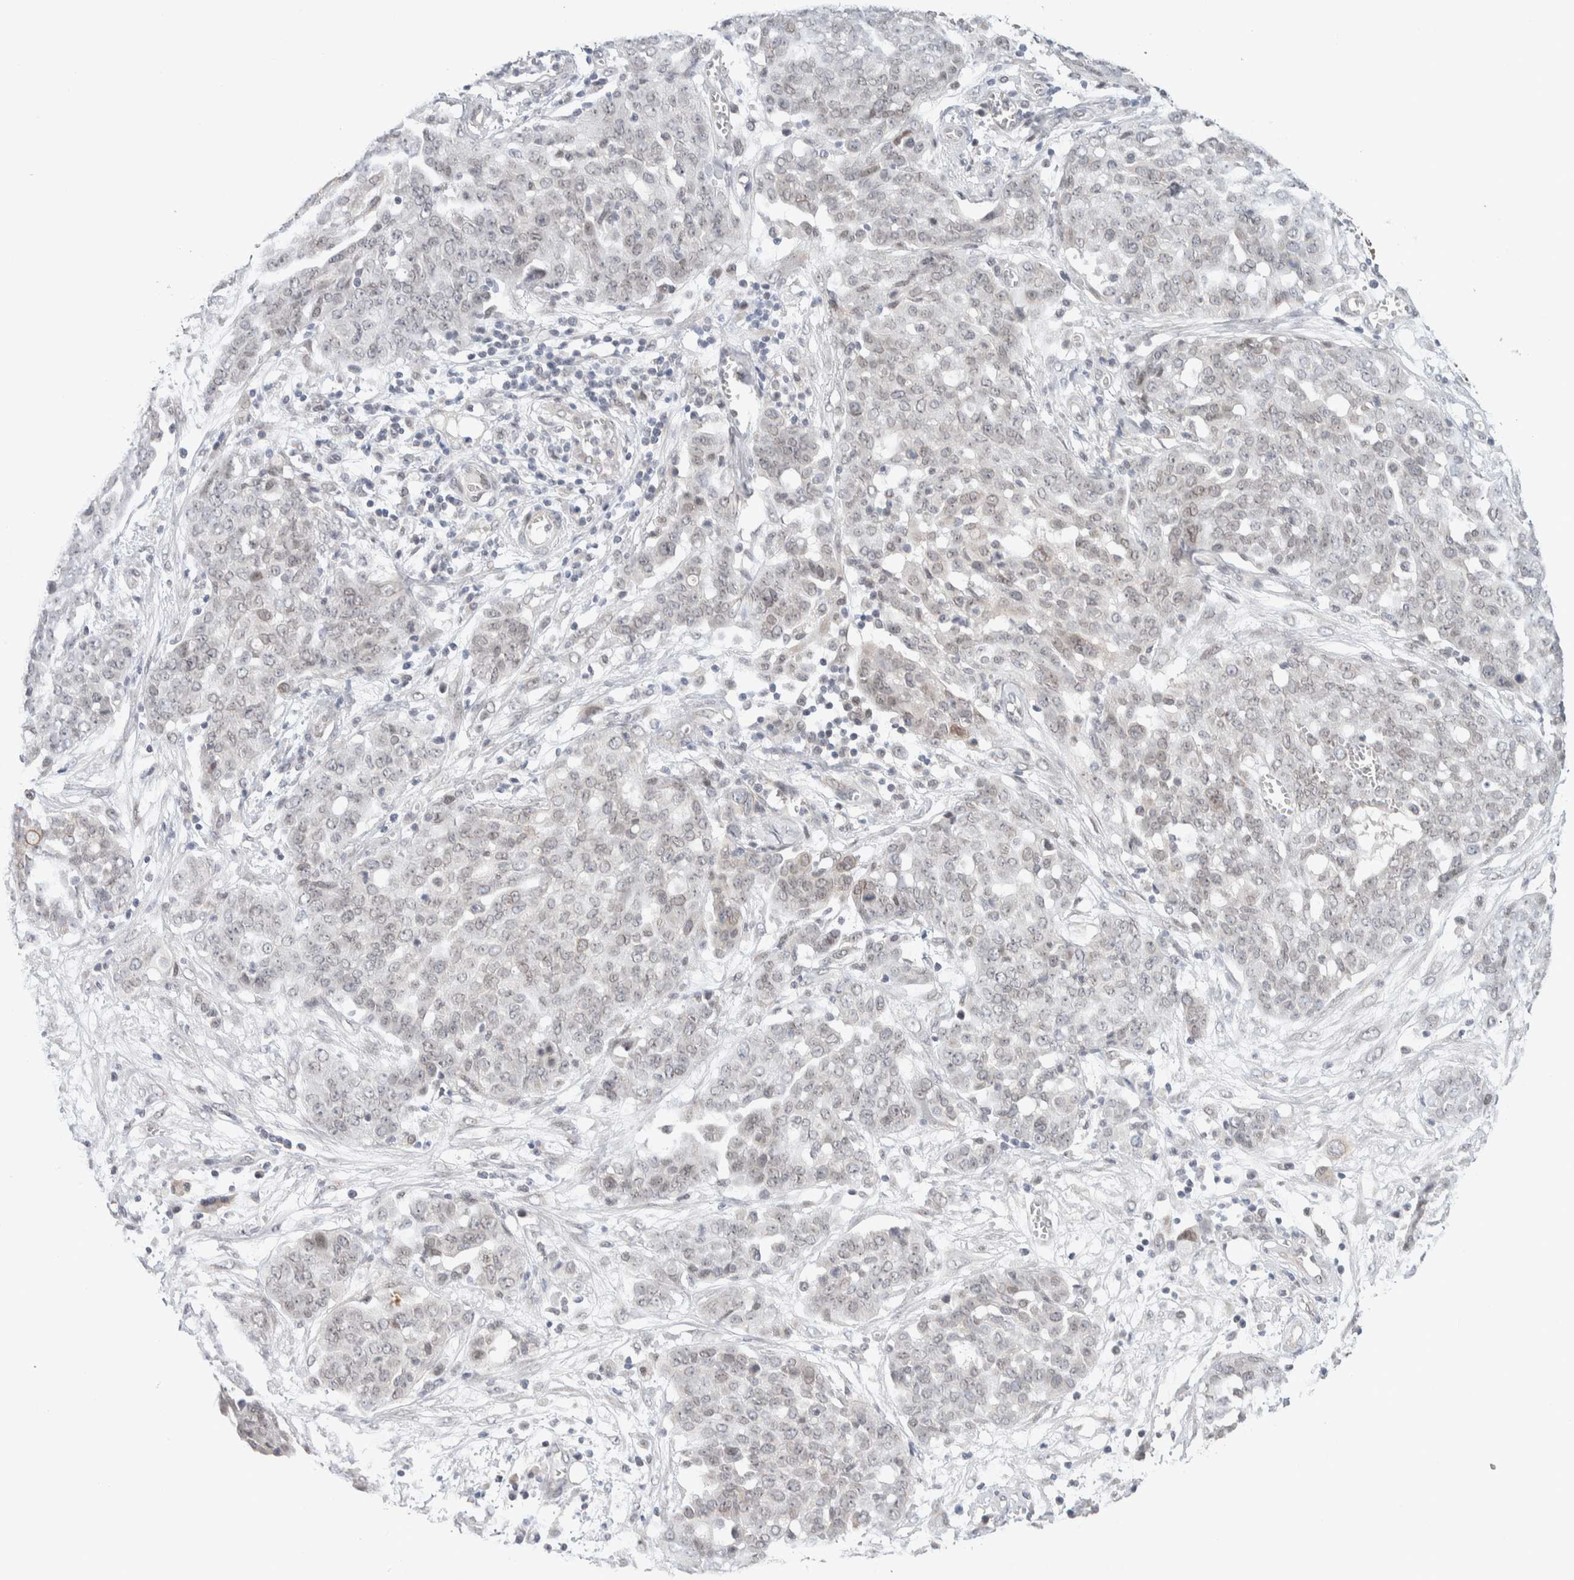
{"staining": {"intensity": "negative", "quantity": "none", "location": "none"}, "tissue": "ovarian cancer", "cell_type": "Tumor cells", "image_type": "cancer", "snomed": [{"axis": "morphology", "description": "Cystadenocarcinoma, serous, NOS"}, {"axis": "topography", "description": "Soft tissue"}, {"axis": "topography", "description": "Ovary"}], "caption": "Tumor cells show no significant protein expression in ovarian serous cystadenocarcinoma.", "gene": "CRAT", "patient": {"sex": "female", "age": 57}}